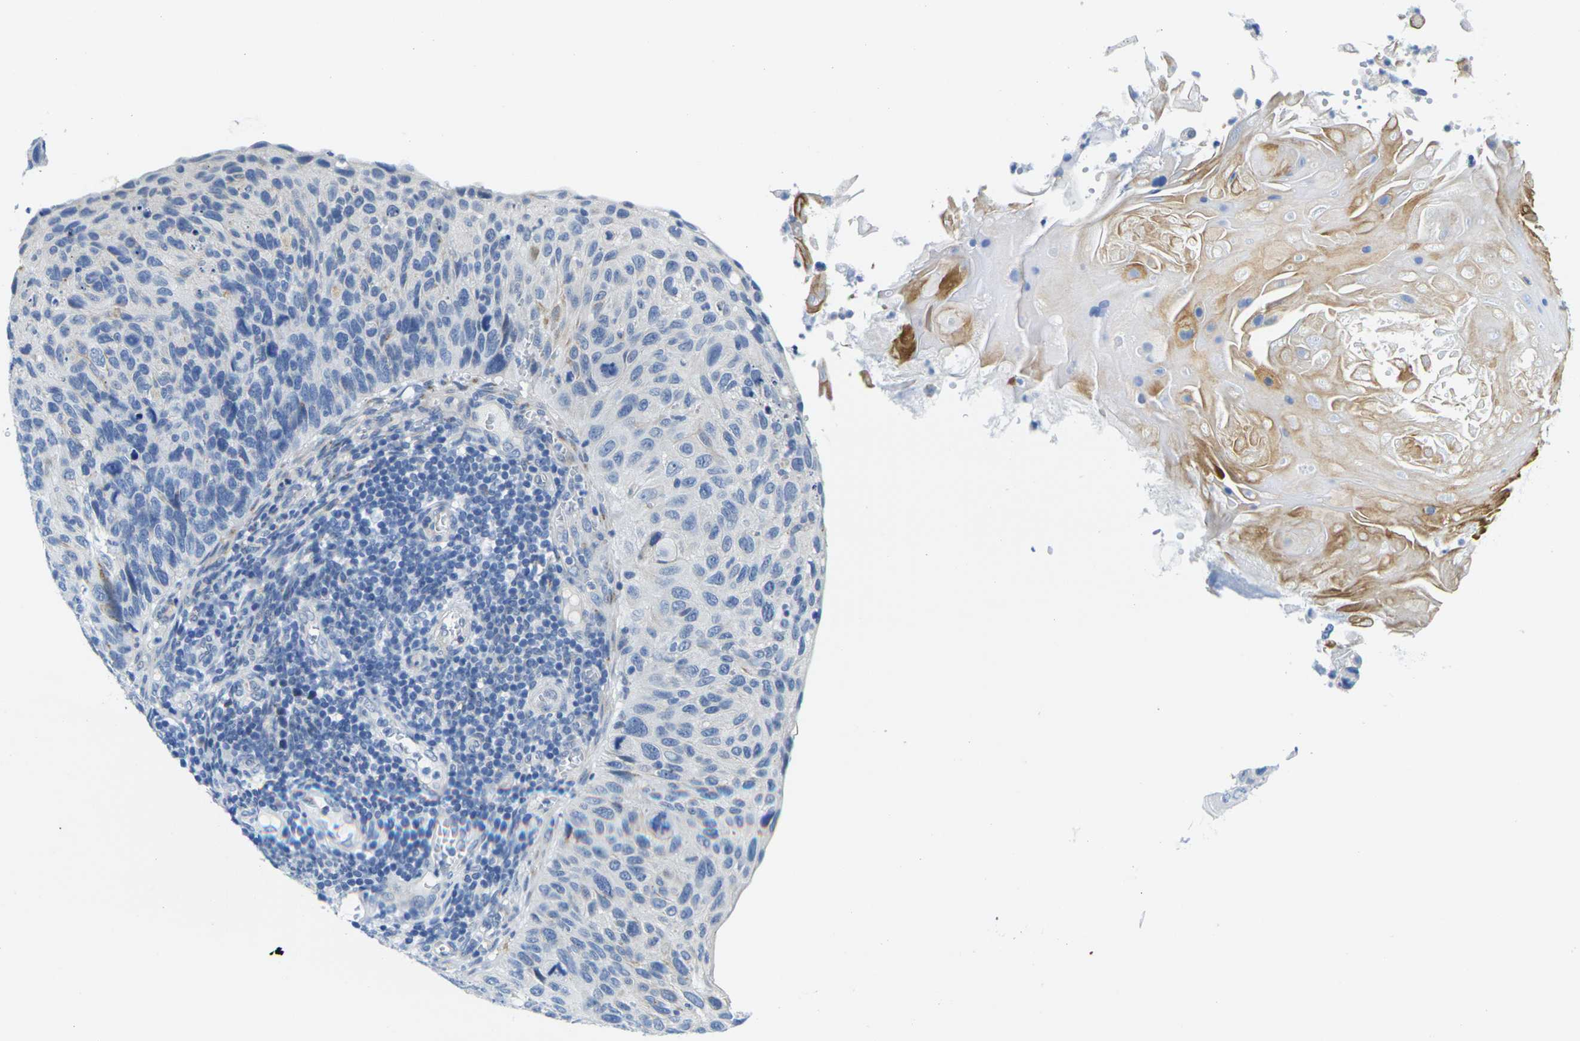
{"staining": {"intensity": "negative", "quantity": "none", "location": "none"}, "tissue": "cervical cancer", "cell_type": "Tumor cells", "image_type": "cancer", "snomed": [{"axis": "morphology", "description": "Squamous cell carcinoma, NOS"}, {"axis": "topography", "description": "Cervix"}], "caption": "A histopathology image of human cervical cancer (squamous cell carcinoma) is negative for staining in tumor cells. (Immunohistochemistry (ihc), brightfield microscopy, high magnification).", "gene": "CRK", "patient": {"sex": "female", "age": 70}}